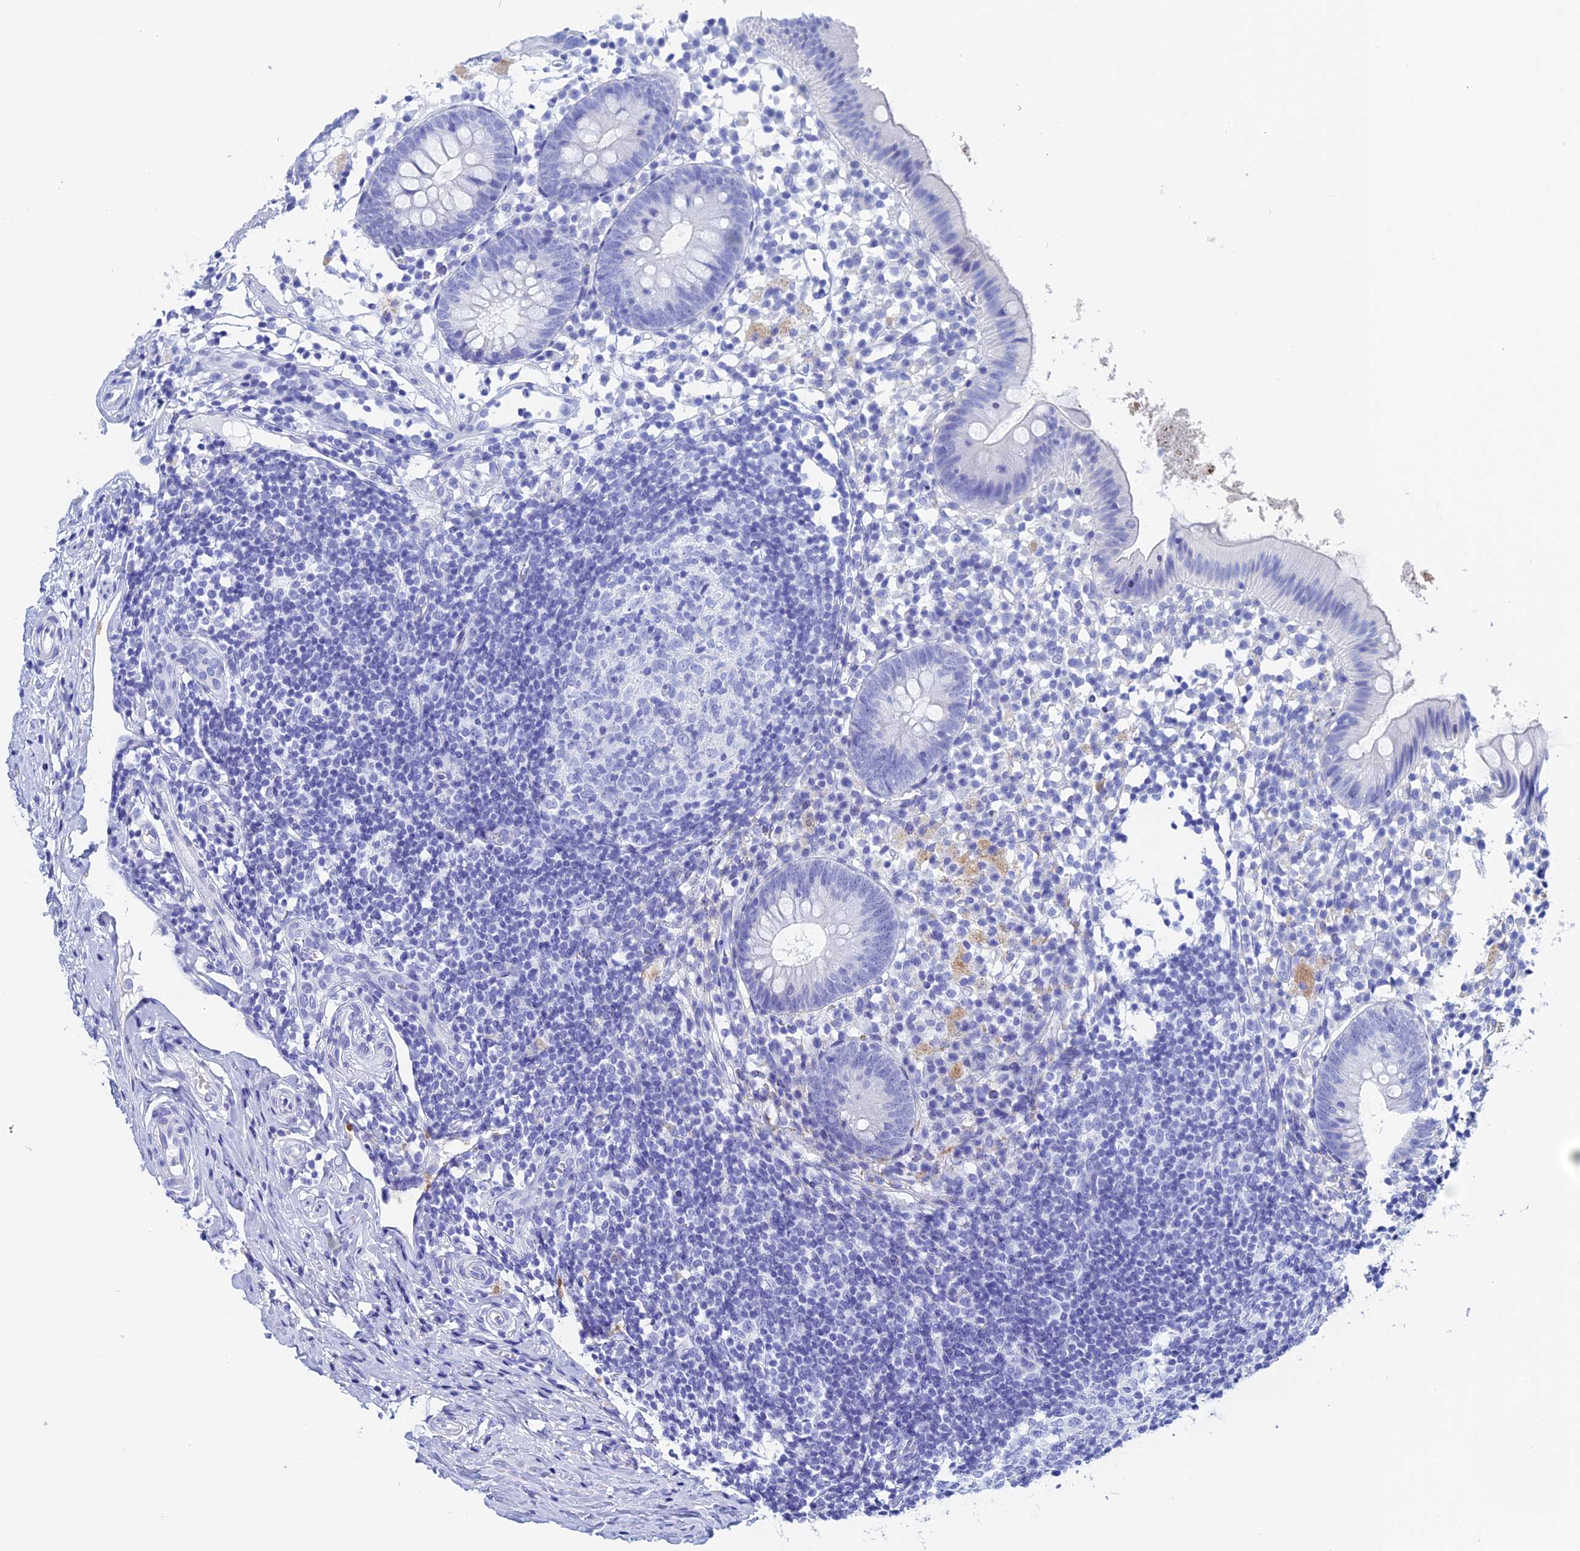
{"staining": {"intensity": "negative", "quantity": "none", "location": "none"}, "tissue": "appendix", "cell_type": "Glandular cells", "image_type": "normal", "snomed": [{"axis": "morphology", "description": "Normal tissue, NOS"}, {"axis": "topography", "description": "Appendix"}], "caption": "High magnification brightfield microscopy of unremarkable appendix stained with DAB (3,3'-diaminobenzidine) (brown) and counterstained with hematoxylin (blue): glandular cells show no significant positivity. (IHC, brightfield microscopy, high magnification).", "gene": "TEX101", "patient": {"sex": "female", "age": 20}}